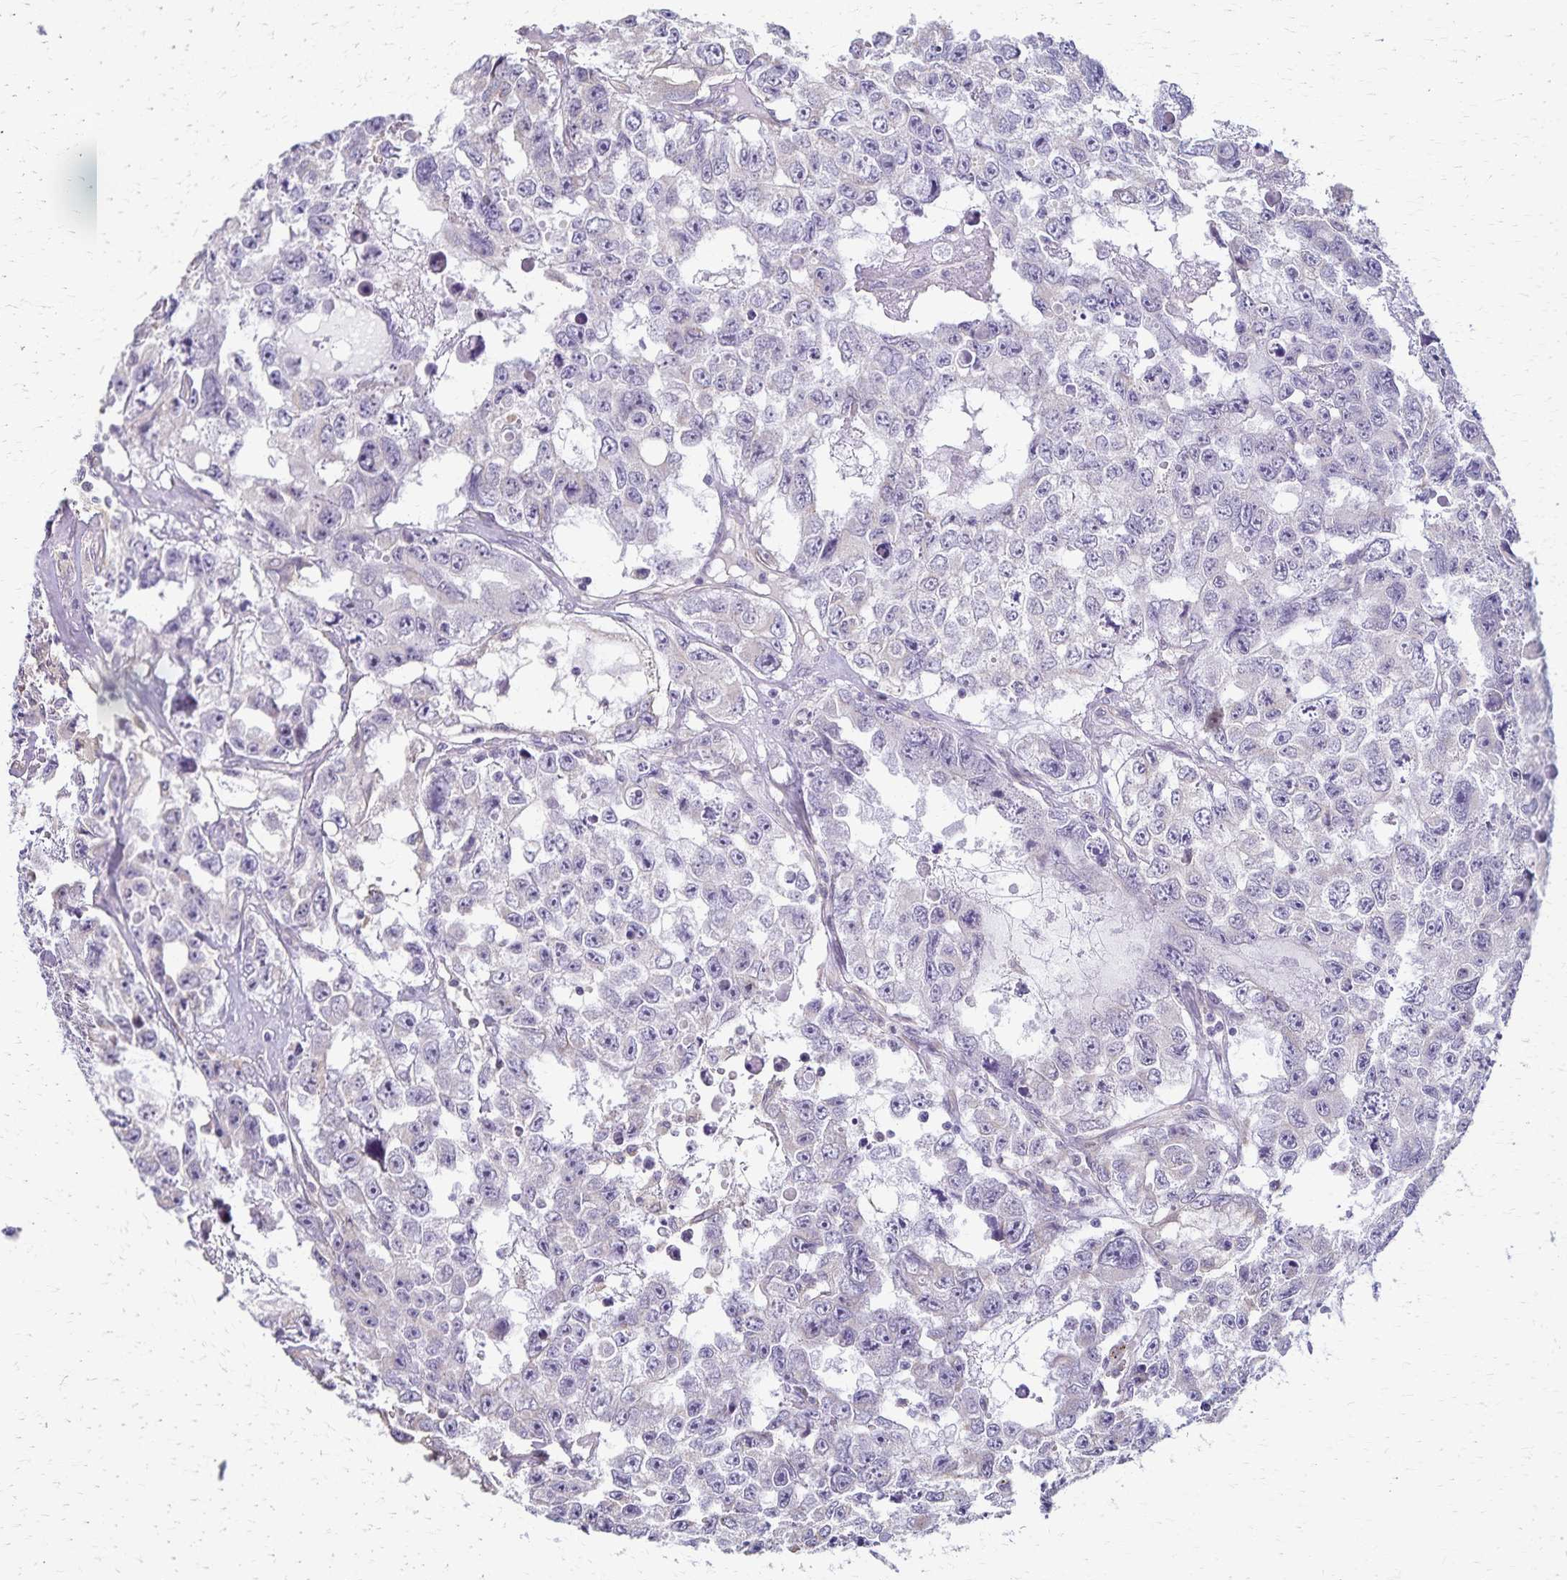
{"staining": {"intensity": "negative", "quantity": "none", "location": "none"}, "tissue": "testis cancer", "cell_type": "Tumor cells", "image_type": "cancer", "snomed": [{"axis": "morphology", "description": "Seminoma, NOS"}, {"axis": "topography", "description": "Testis"}], "caption": "DAB immunohistochemical staining of testis cancer (seminoma) shows no significant positivity in tumor cells. The staining is performed using DAB (3,3'-diaminobenzidine) brown chromogen with nuclei counter-stained in using hematoxylin.", "gene": "KISS1", "patient": {"sex": "male", "age": 26}}